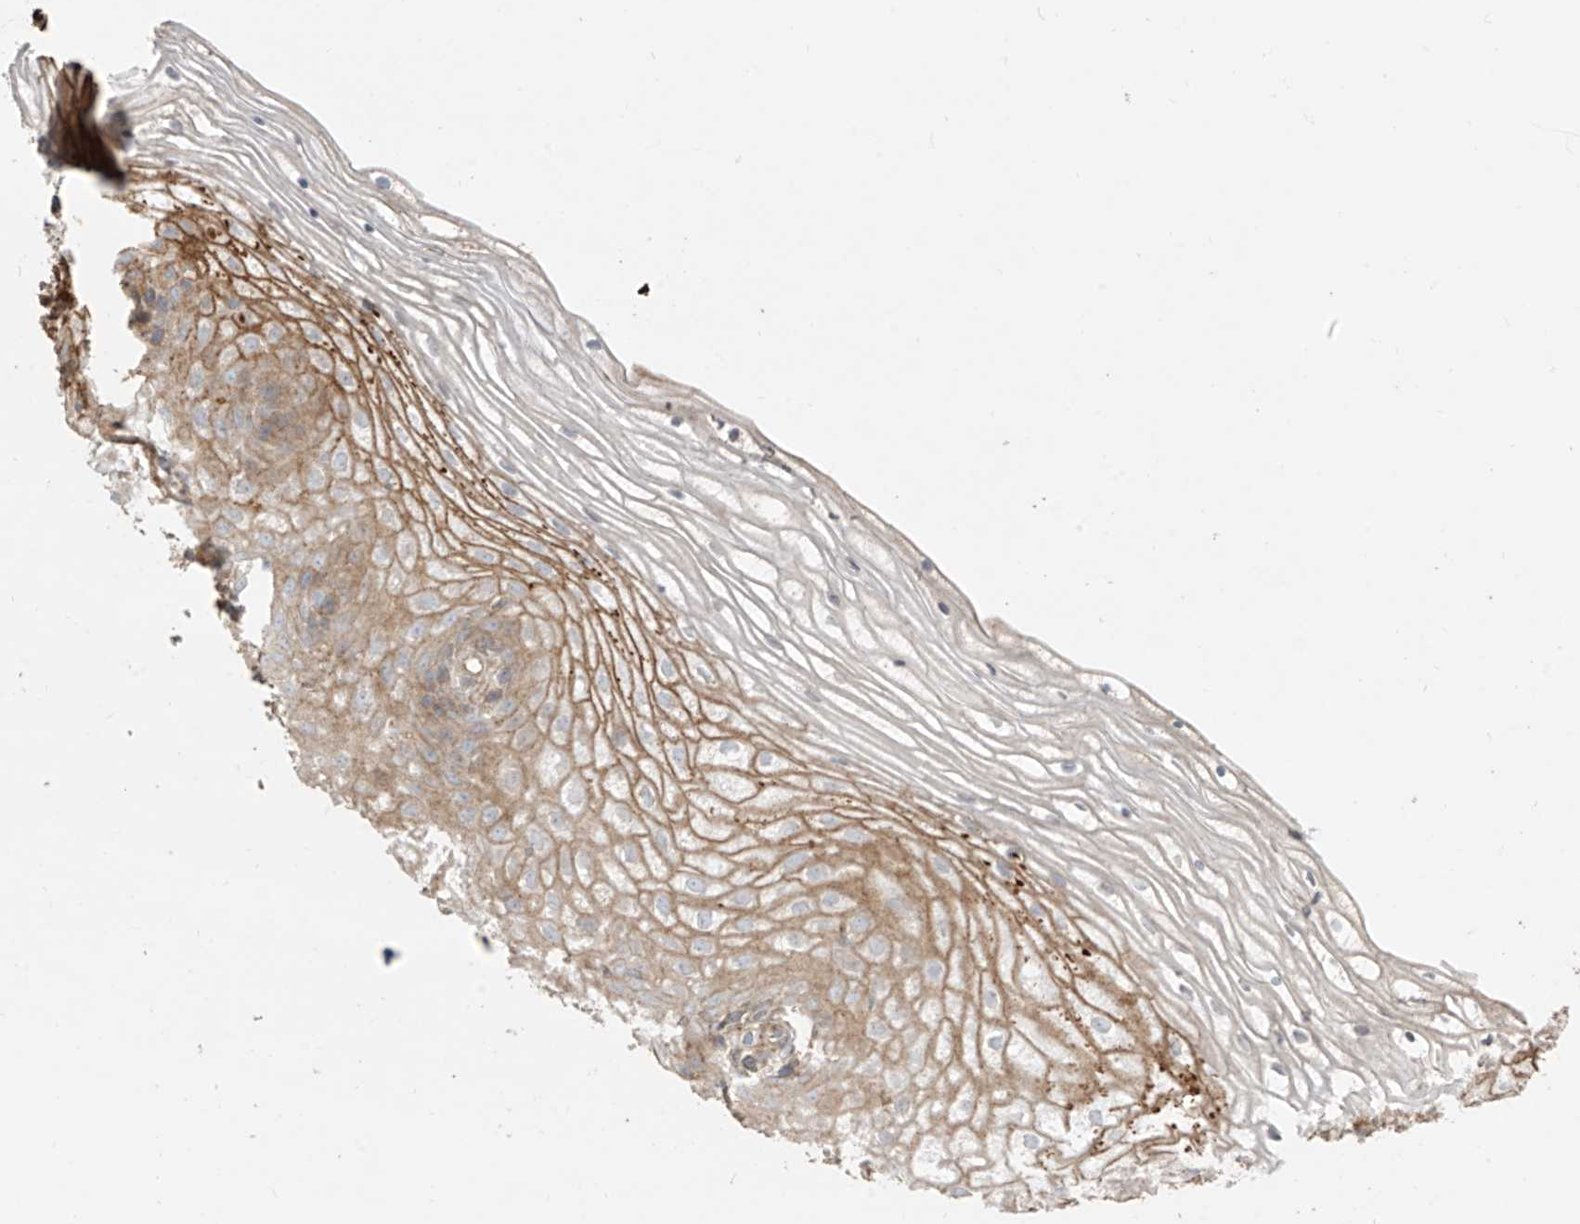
{"staining": {"intensity": "moderate", "quantity": ">75%", "location": "cytoplasmic/membranous"}, "tissue": "vagina", "cell_type": "Squamous epithelial cells", "image_type": "normal", "snomed": [{"axis": "morphology", "description": "Normal tissue, NOS"}, {"axis": "topography", "description": "Vagina"}], "caption": "Approximately >75% of squamous epithelial cells in benign human vagina exhibit moderate cytoplasmic/membranous protein expression as visualized by brown immunohistochemical staining.", "gene": "ABTB1", "patient": {"sex": "female", "age": 60}}